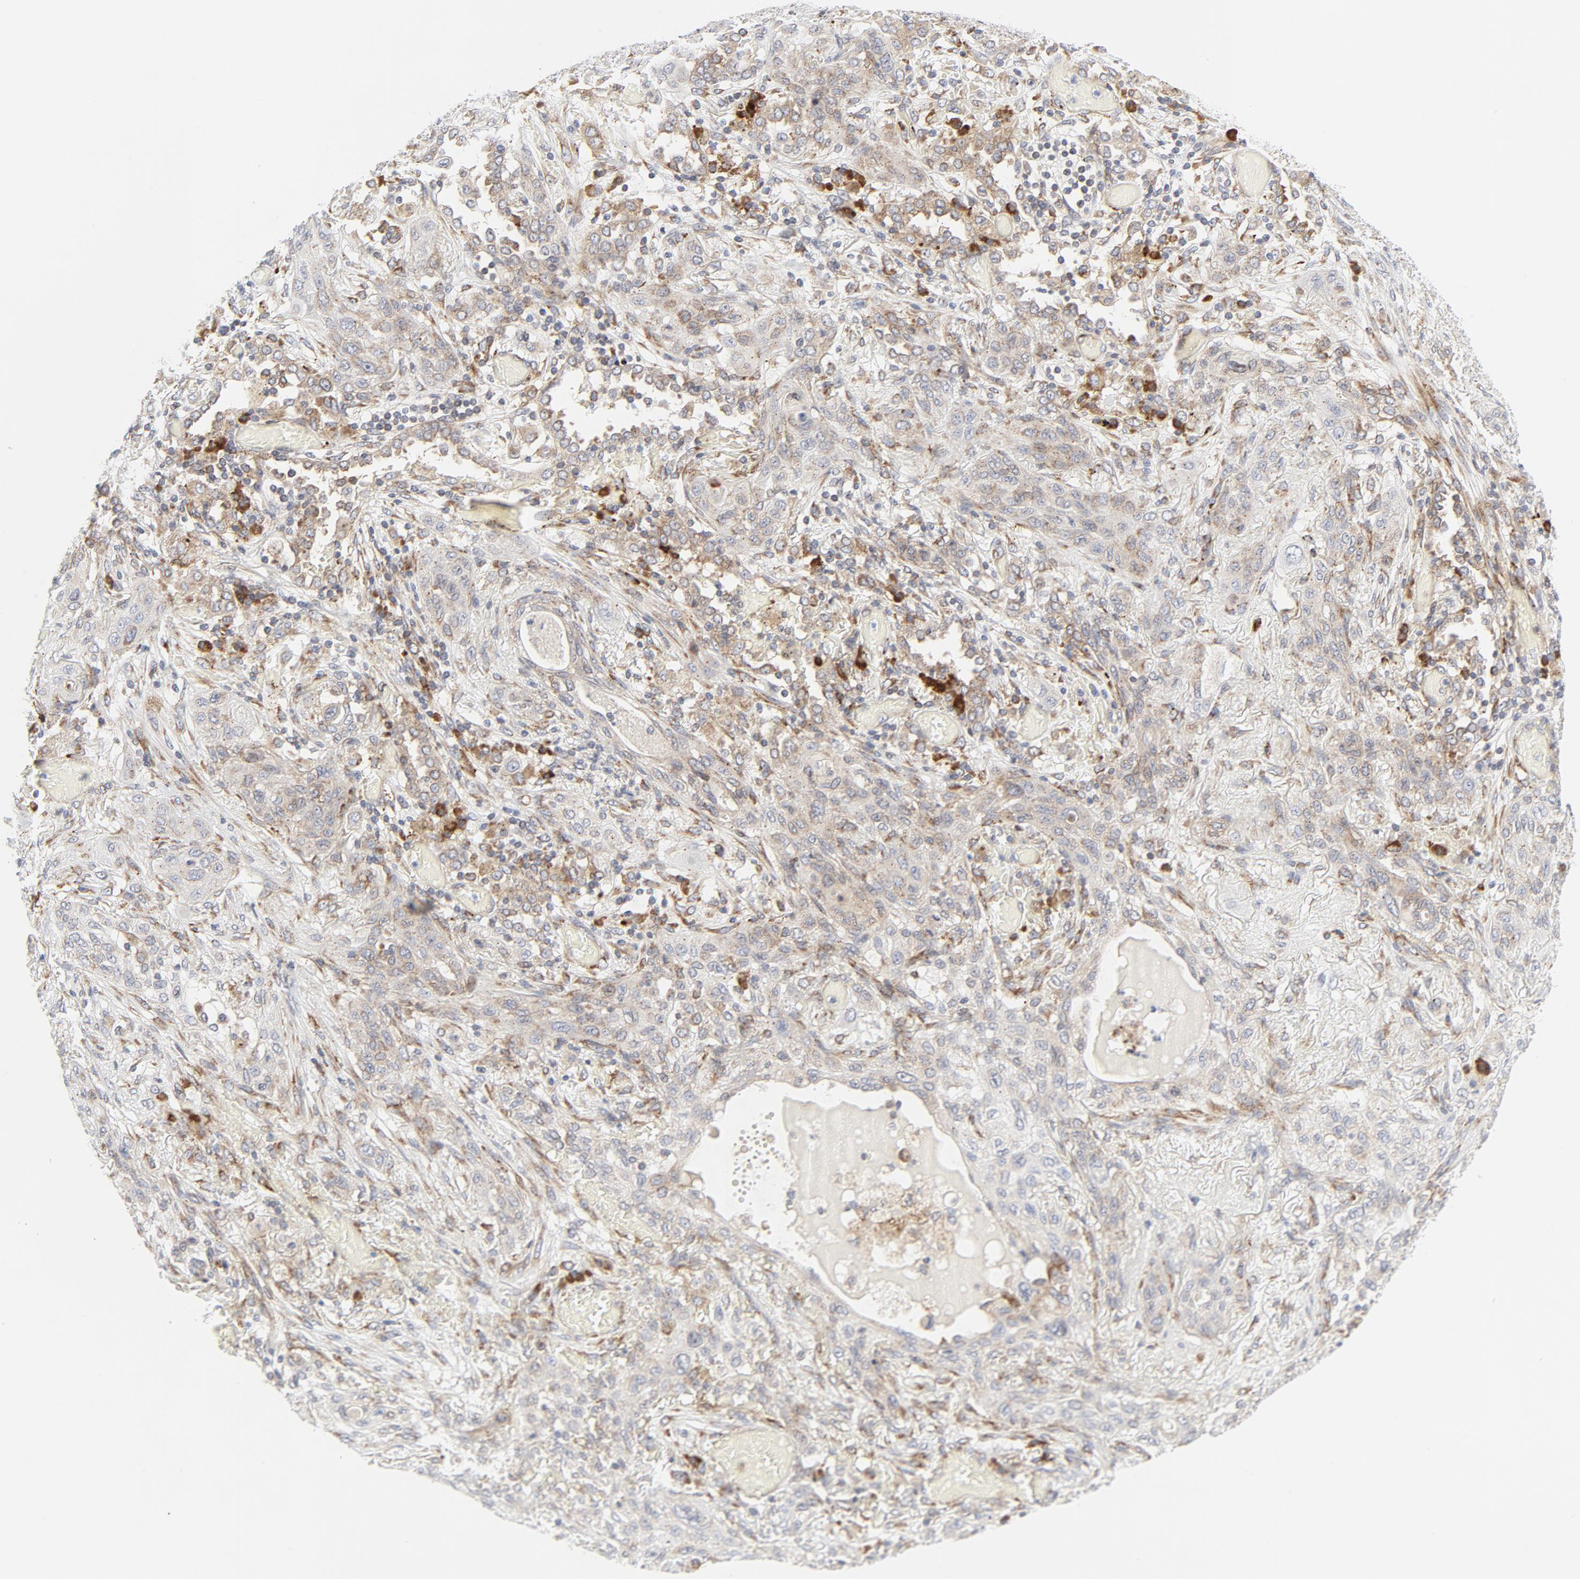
{"staining": {"intensity": "weak", "quantity": ">75%", "location": "cytoplasmic/membranous"}, "tissue": "lung cancer", "cell_type": "Tumor cells", "image_type": "cancer", "snomed": [{"axis": "morphology", "description": "Squamous cell carcinoma, NOS"}, {"axis": "topography", "description": "Lung"}], "caption": "Tumor cells reveal low levels of weak cytoplasmic/membranous staining in approximately >75% of cells in lung squamous cell carcinoma.", "gene": "LRP6", "patient": {"sex": "female", "age": 47}}